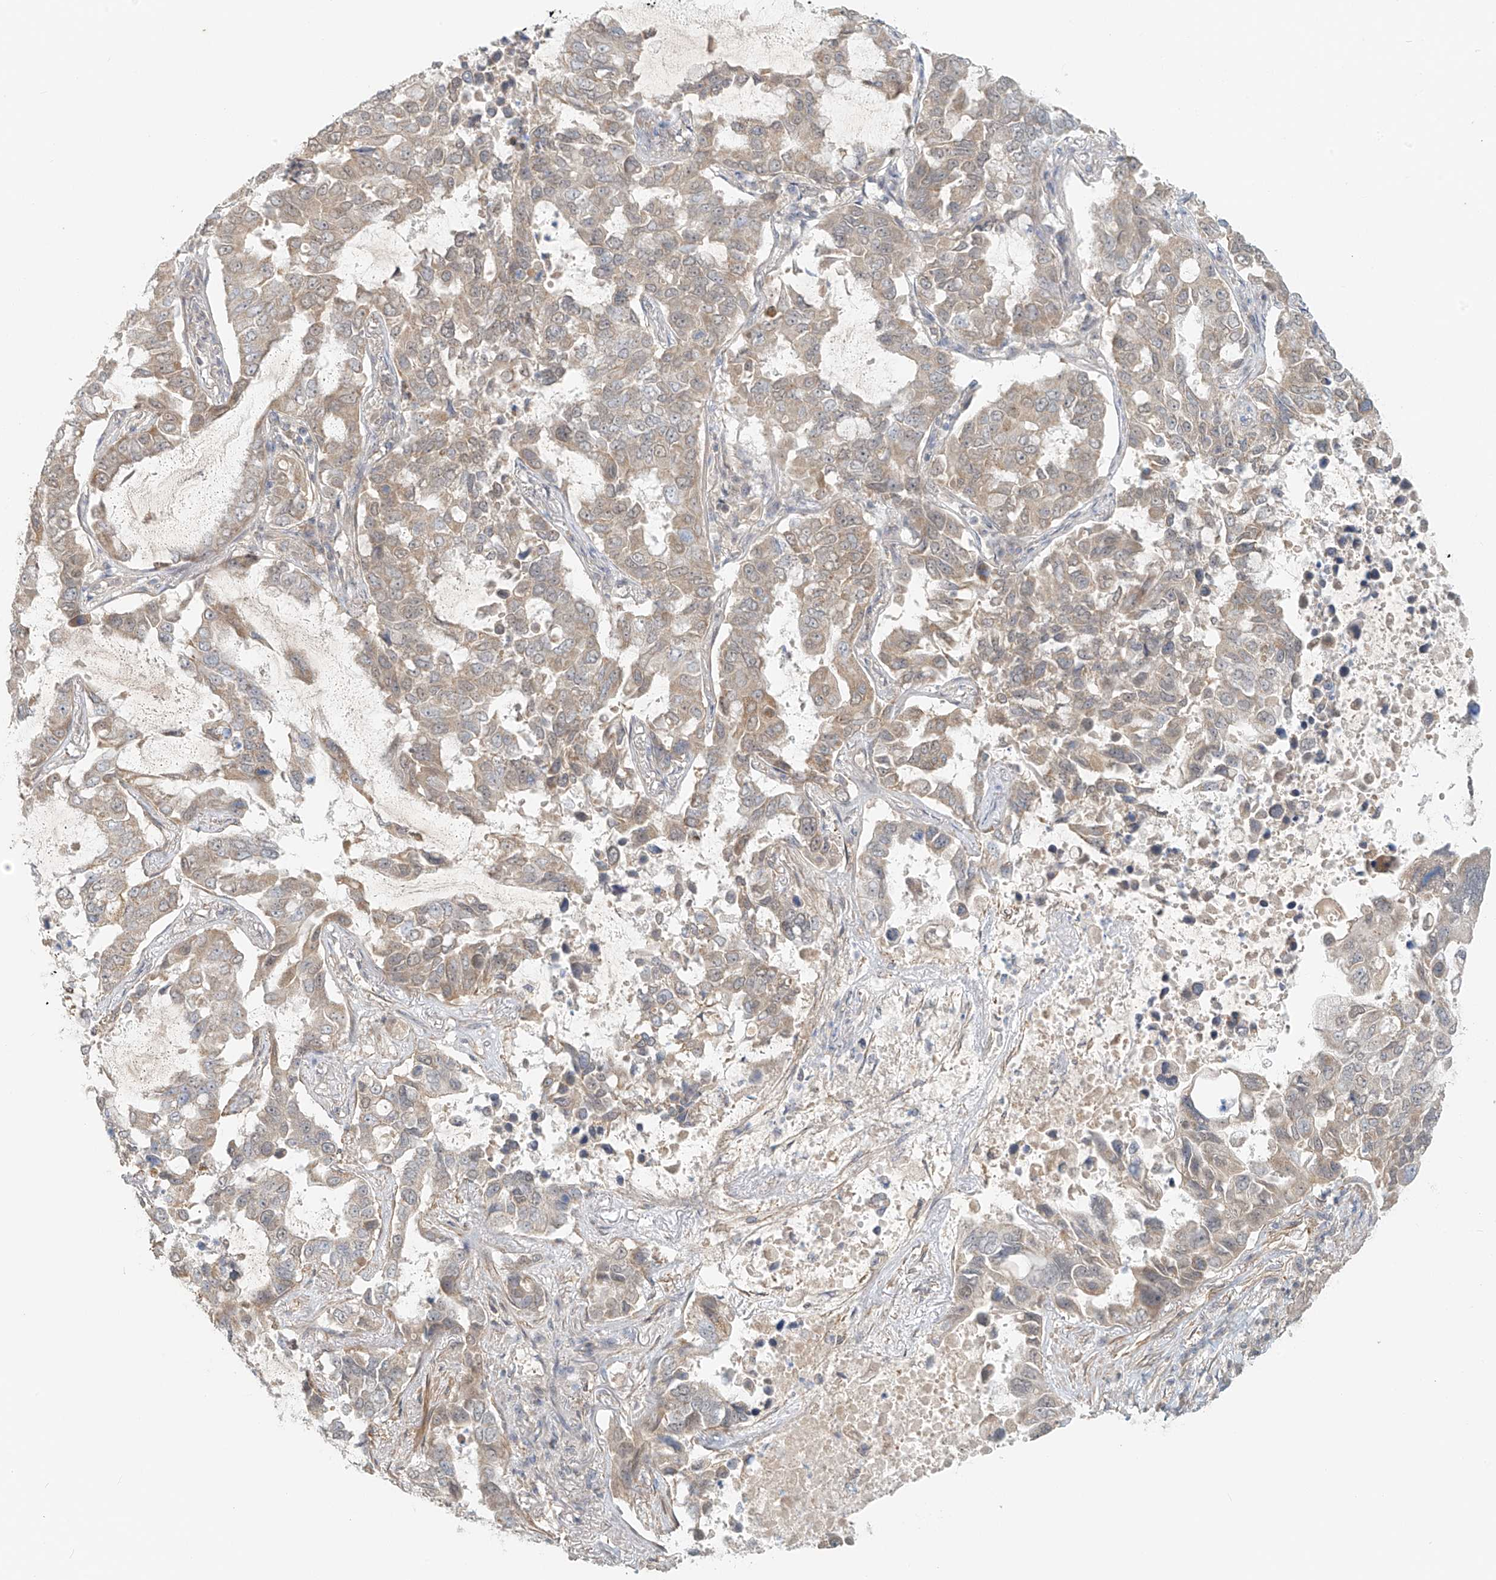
{"staining": {"intensity": "weak", "quantity": ">75%", "location": "cytoplasmic/membranous"}, "tissue": "lung cancer", "cell_type": "Tumor cells", "image_type": "cancer", "snomed": [{"axis": "morphology", "description": "Adenocarcinoma, NOS"}, {"axis": "topography", "description": "Lung"}], "caption": "The immunohistochemical stain highlights weak cytoplasmic/membranous expression in tumor cells of lung adenocarcinoma tissue.", "gene": "ABCD1", "patient": {"sex": "male", "age": 64}}